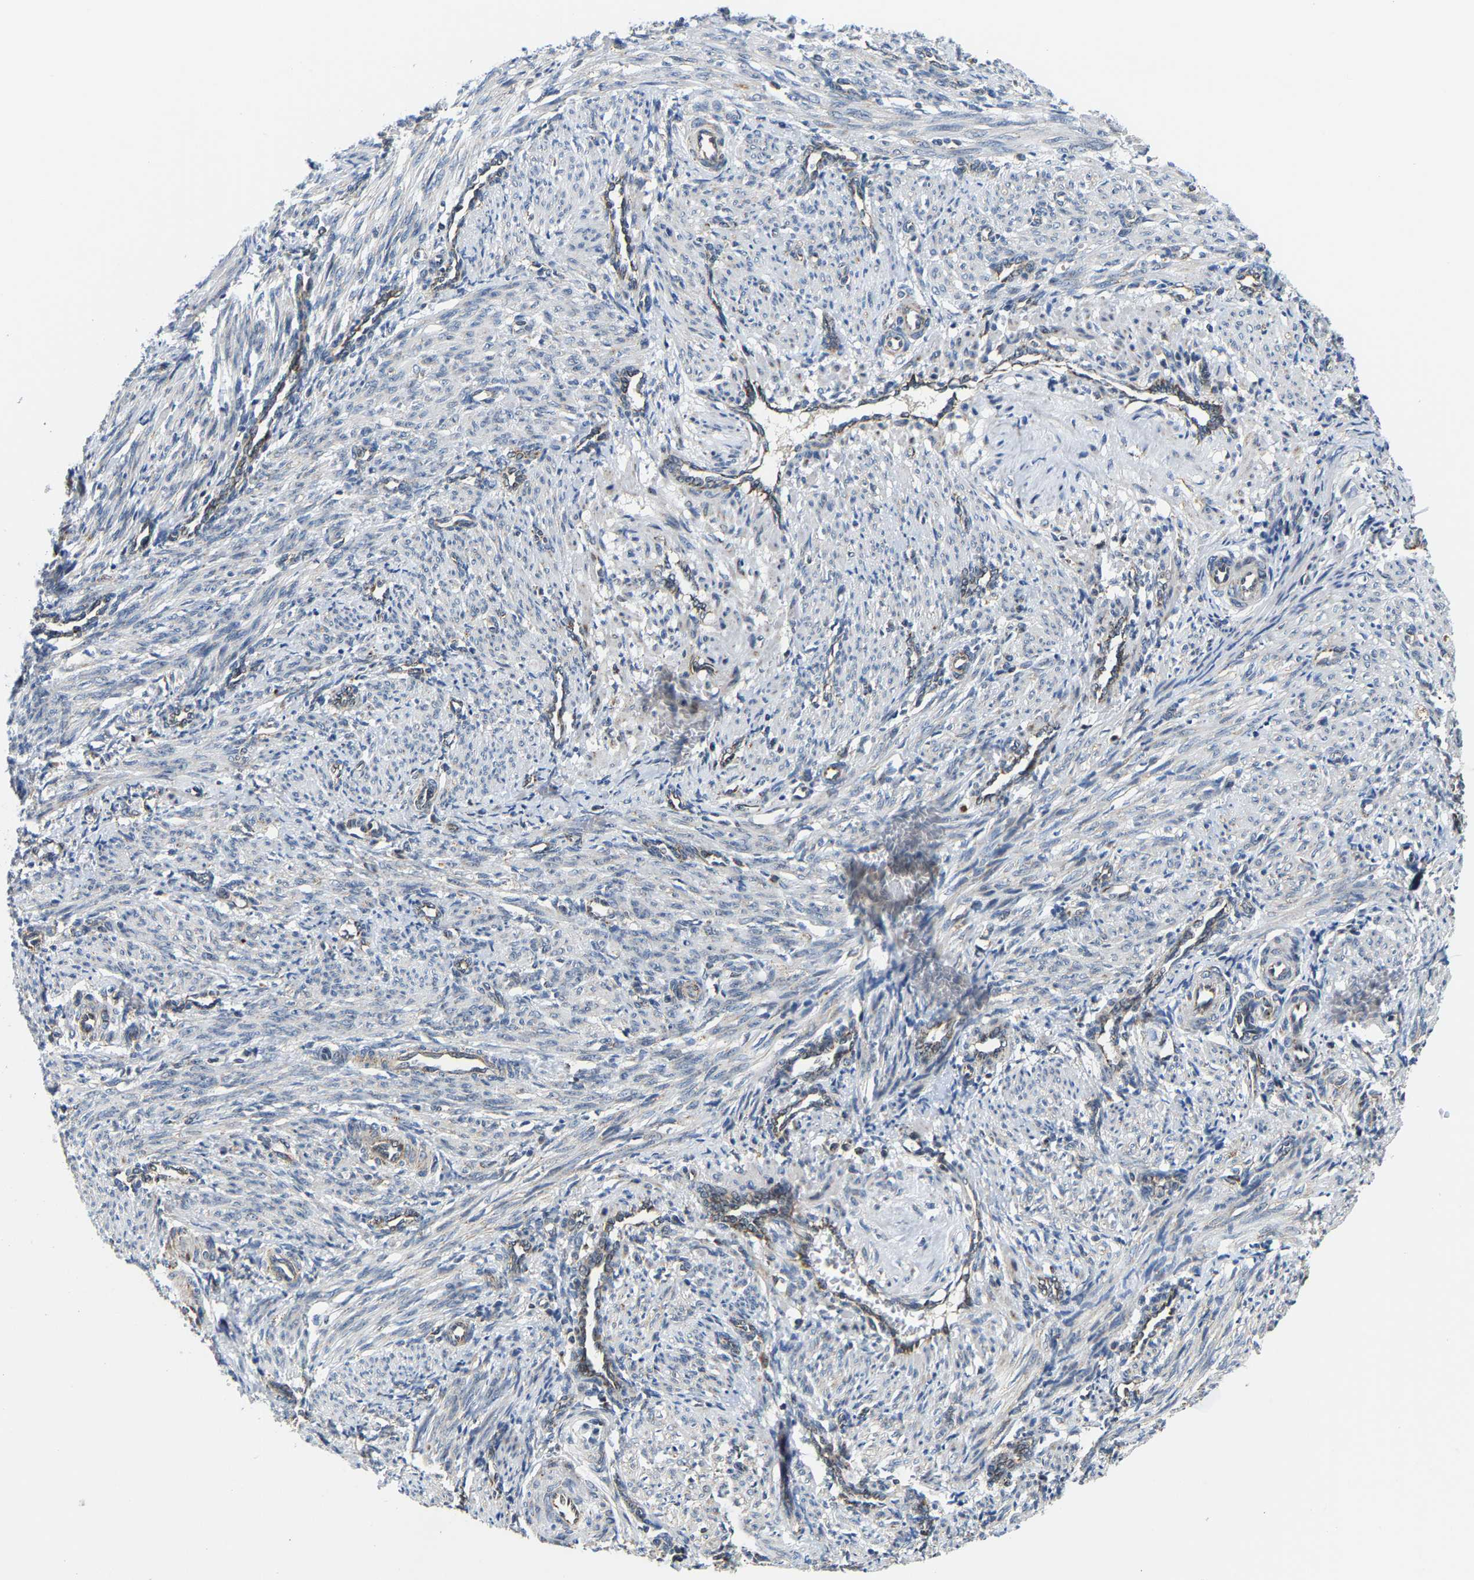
{"staining": {"intensity": "negative", "quantity": "none", "location": "none"}, "tissue": "smooth muscle", "cell_type": "Smooth muscle cells", "image_type": "normal", "snomed": [{"axis": "morphology", "description": "Normal tissue, NOS"}, {"axis": "topography", "description": "Endometrium"}], "caption": "Protein analysis of unremarkable smooth muscle demonstrates no significant staining in smooth muscle cells. (Brightfield microscopy of DAB (3,3'-diaminobenzidine) immunohistochemistry (IHC) at high magnification).", "gene": "GIMAP7", "patient": {"sex": "female", "age": 33}}